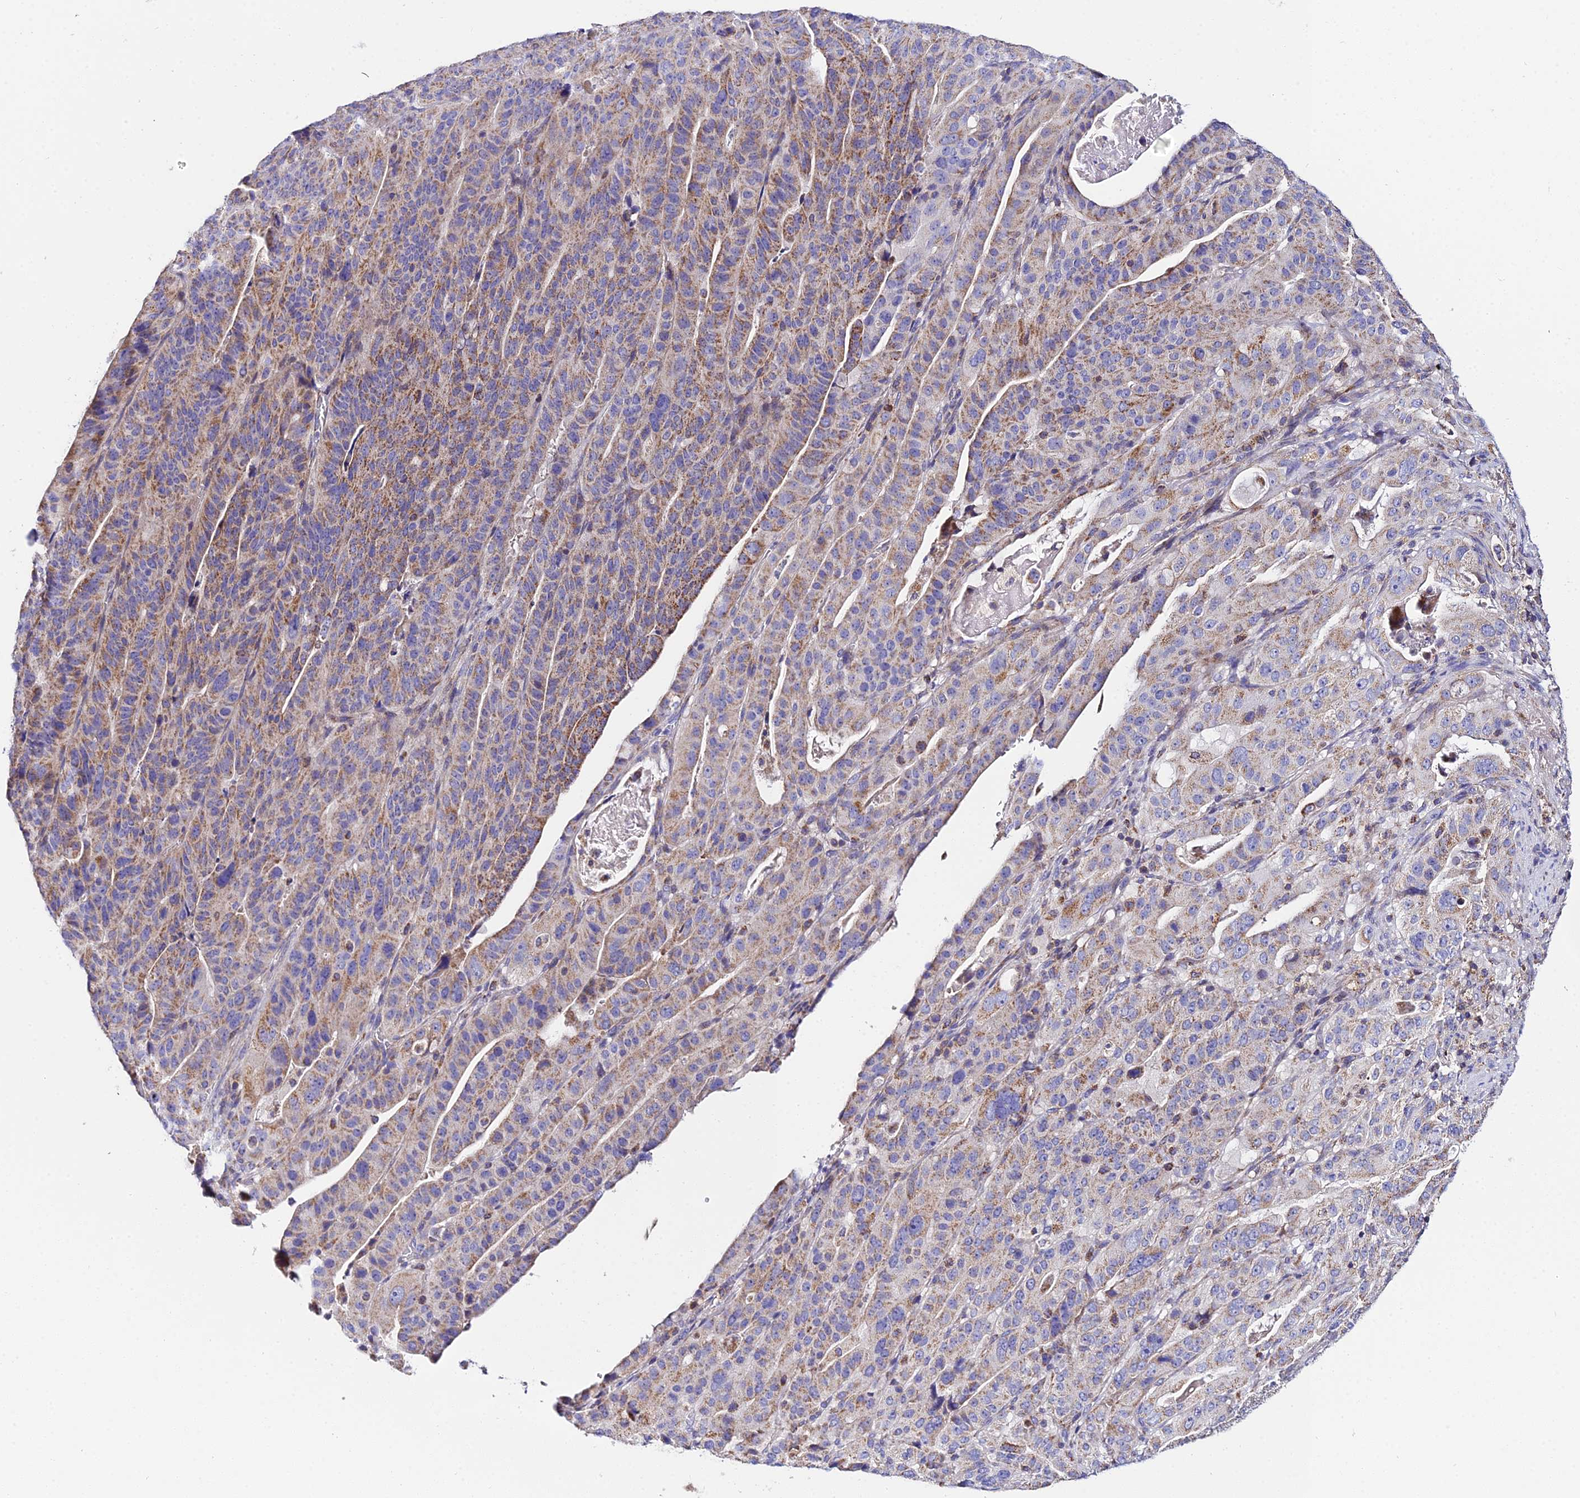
{"staining": {"intensity": "moderate", "quantity": ">75%", "location": "cytoplasmic/membranous"}, "tissue": "stomach cancer", "cell_type": "Tumor cells", "image_type": "cancer", "snomed": [{"axis": "morphology", "description": "Adenocarcinoma, NOS"}, {"axis": "topography", "description": "Stomach"}], "caption": "Human stomach cancer (adenocarcinoma) stained with a brown dye exhibits moderate cytoplasmic/membranous positive staining in about >75% of tumor cells.", "gene": "NIPSNAP3A", "patient": {"sex": "male", "age": 48}}